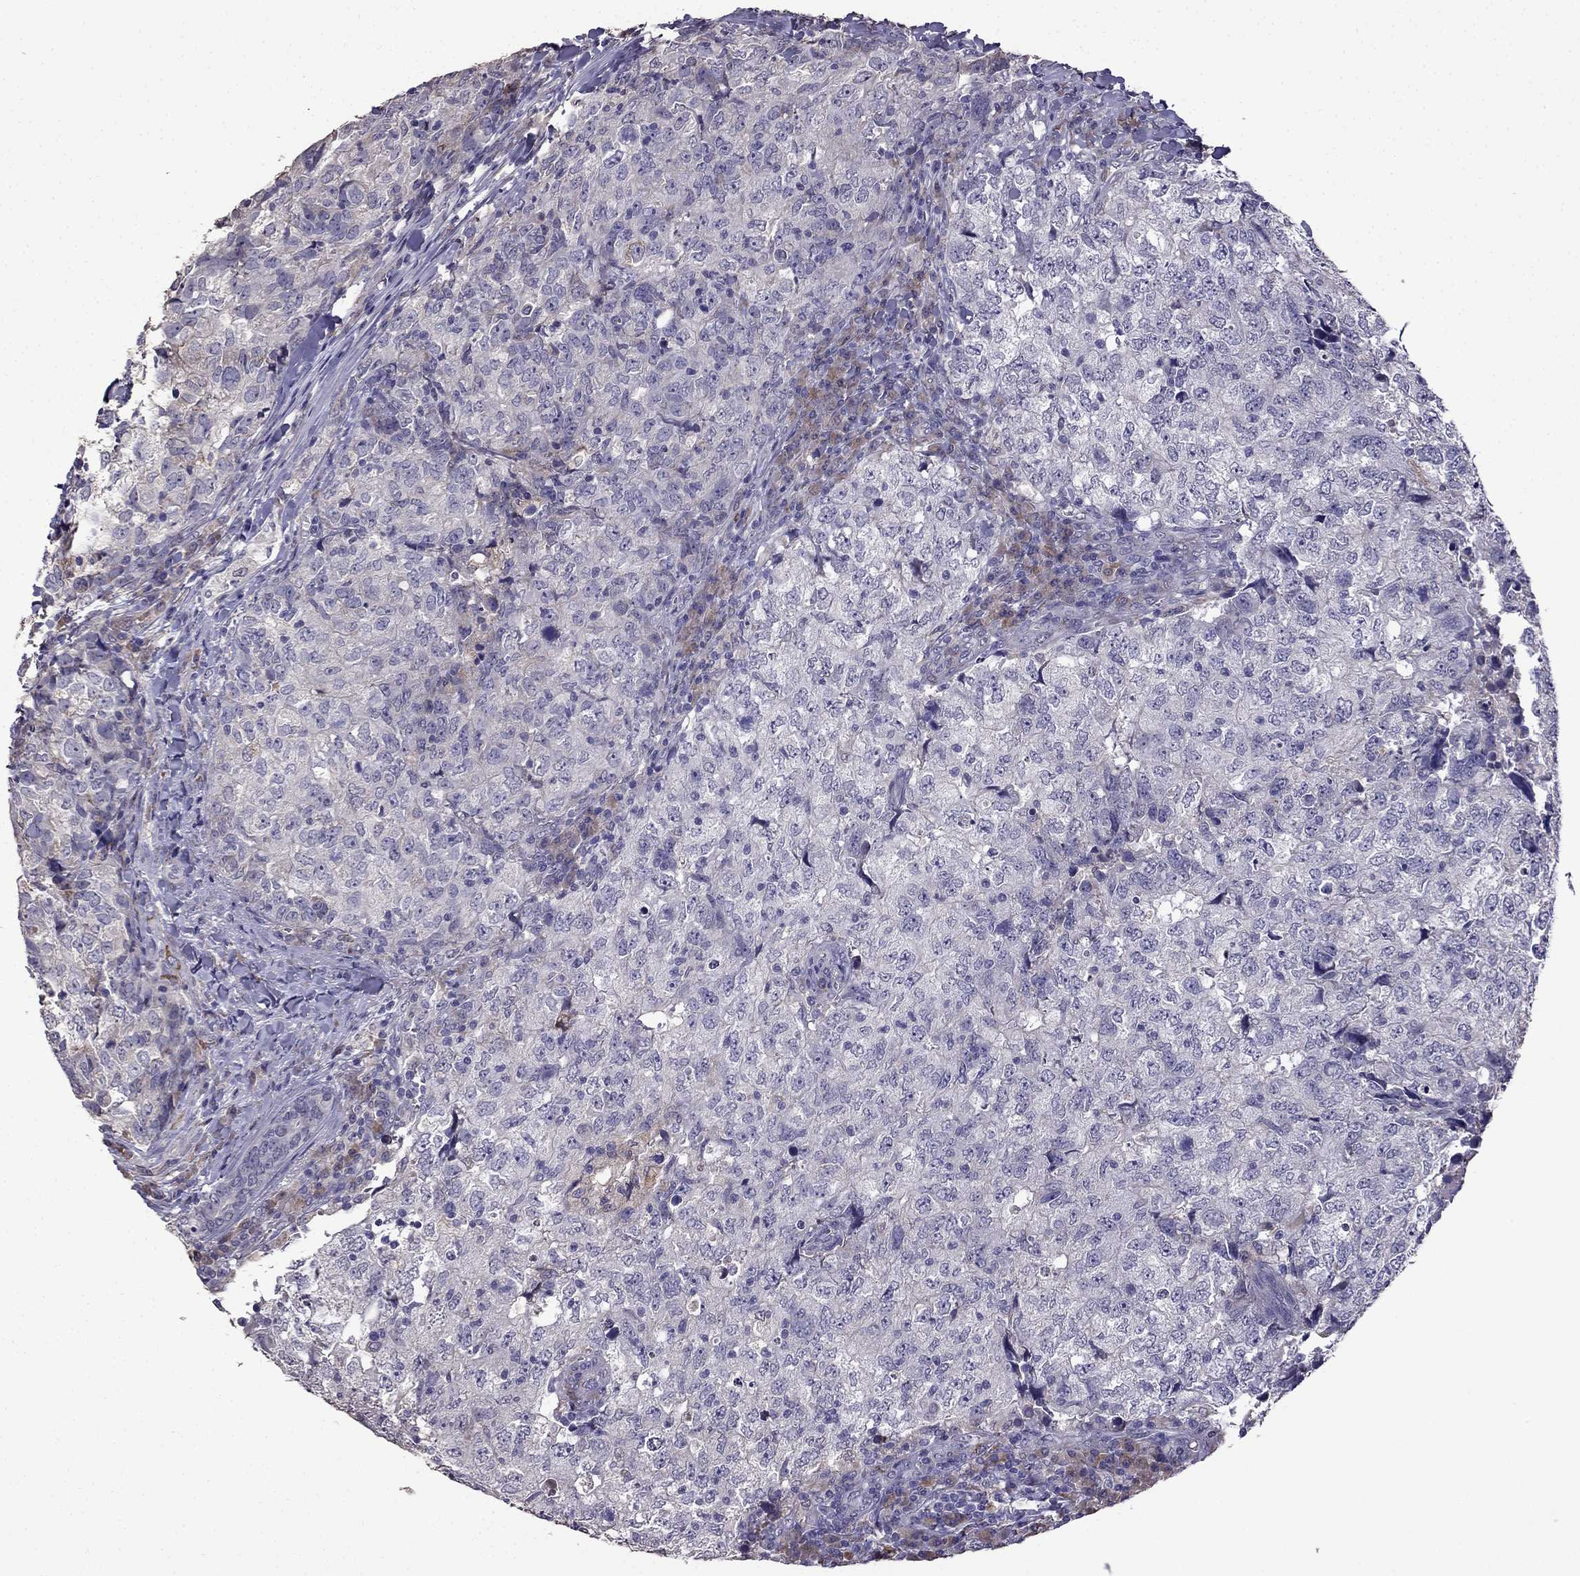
{"staining": {"intensity": "negative", "quantity": "none", "location": "none"}, "tissue": "breast cancer", "cell_type": "Tumor cells", "image_type": "cancer", "snomed": [{"axis": "morphology", "description": "Duct carcinoma"}, {"axis": "topography", "description": "Breast"}], "caption": "Immunohistochemical staining of breast infiltrating ductal carcinoma exhibits no significant expression in tumor cells. (DAB (3,3'-diaminobenzidine) IHC visualized using brightfield microscopy, high magnification).", "gene": "CDH9", "patient": {"sex": "female", "age": 30}}